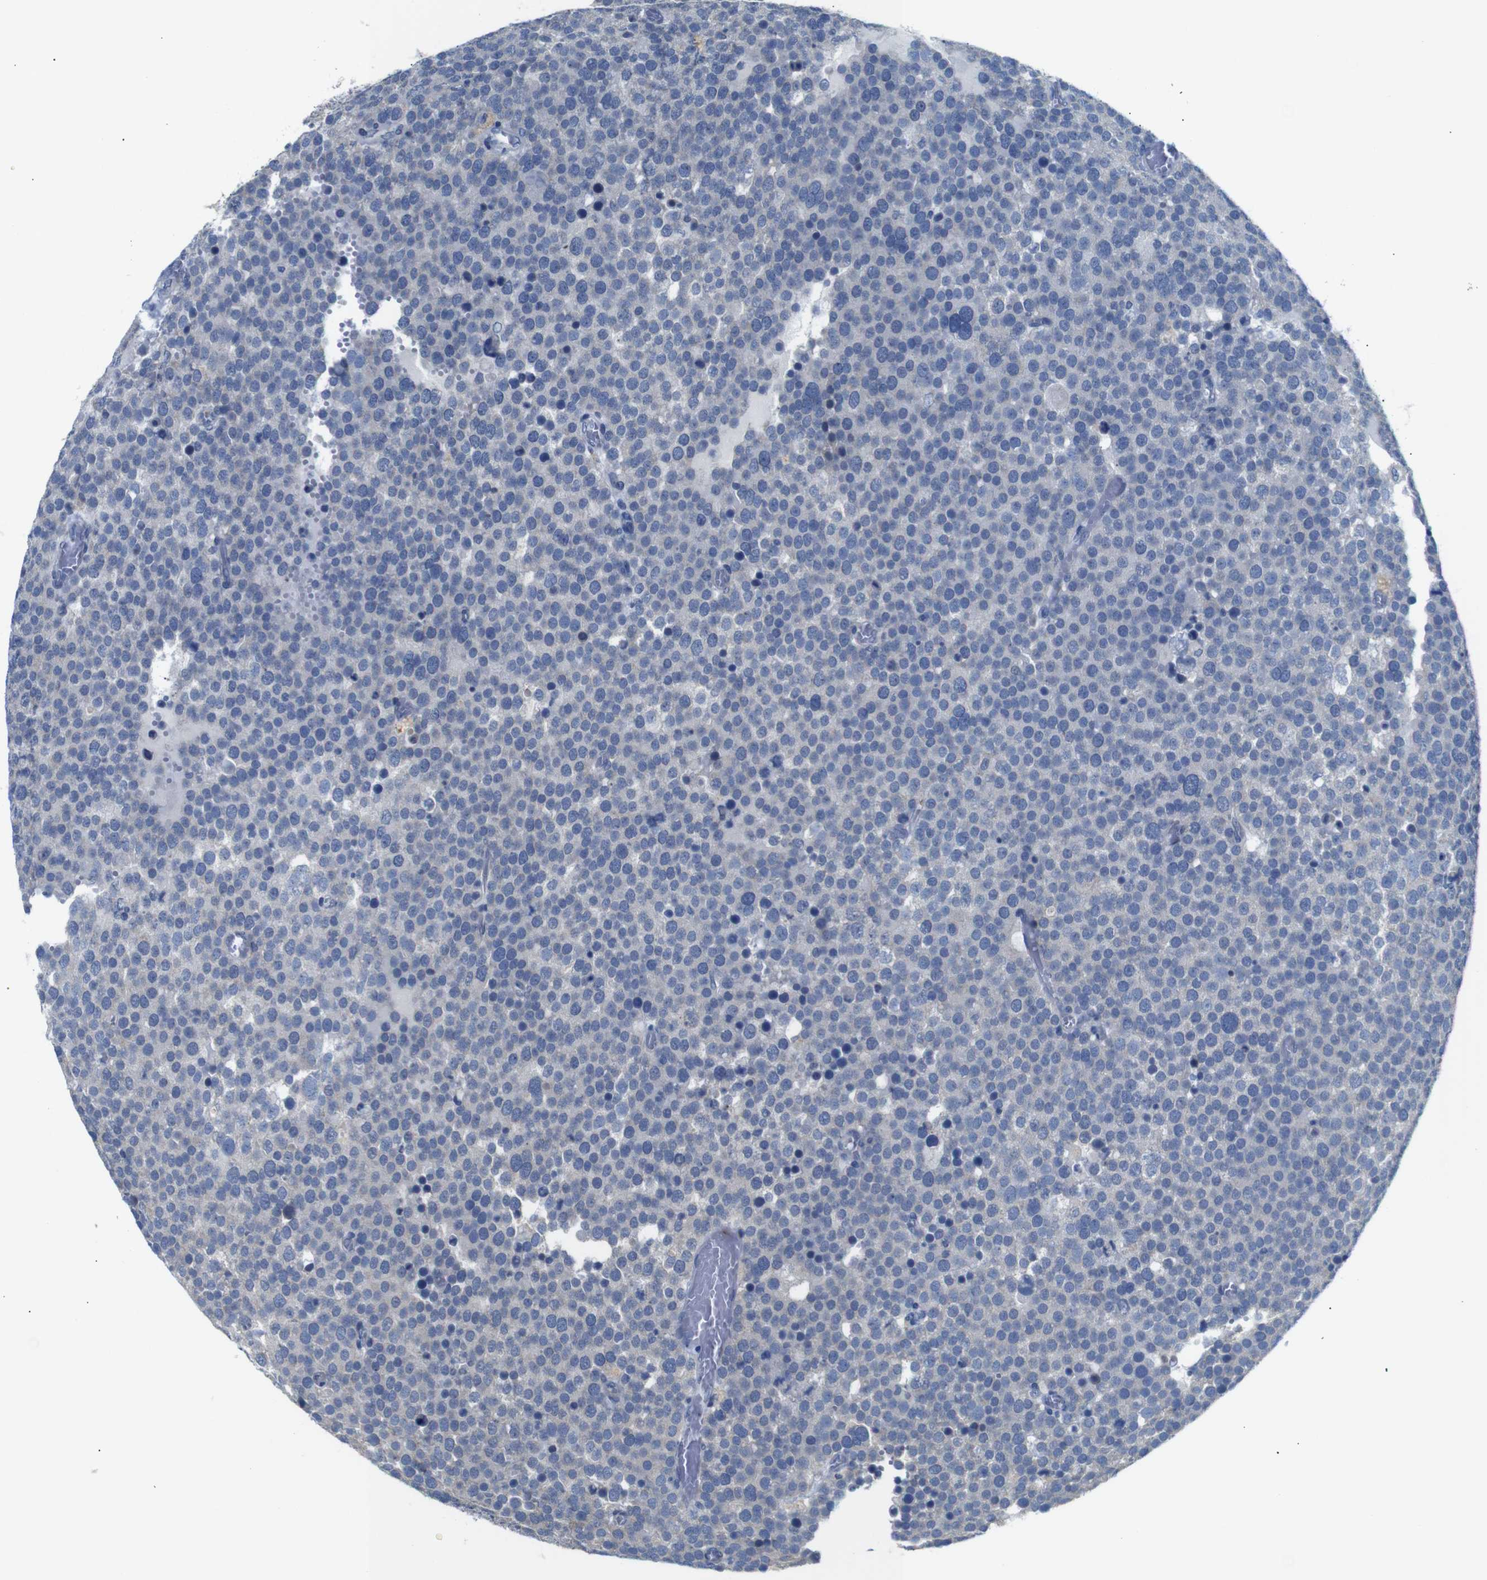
{"staining": {"intensity": "negative", "quantity": "none", "location": "none"}, "tissue": "testis cancer", "cell_type": "Tumor cells", "image_type": "cancer", "snomed": [{"axis": "morphology", "description": "Normal tissue, NOS"}, {"axis": "morphology", "description": "Seminoma, NOS"}, {"axis": "topography", "description": "Testis"}], "caption": "Human testis seminoma stained for a protein using IHC exhibits no expression in tumor cells.", "gene": "ALOX15", "patient": {"sex": "male", "age": 71}}